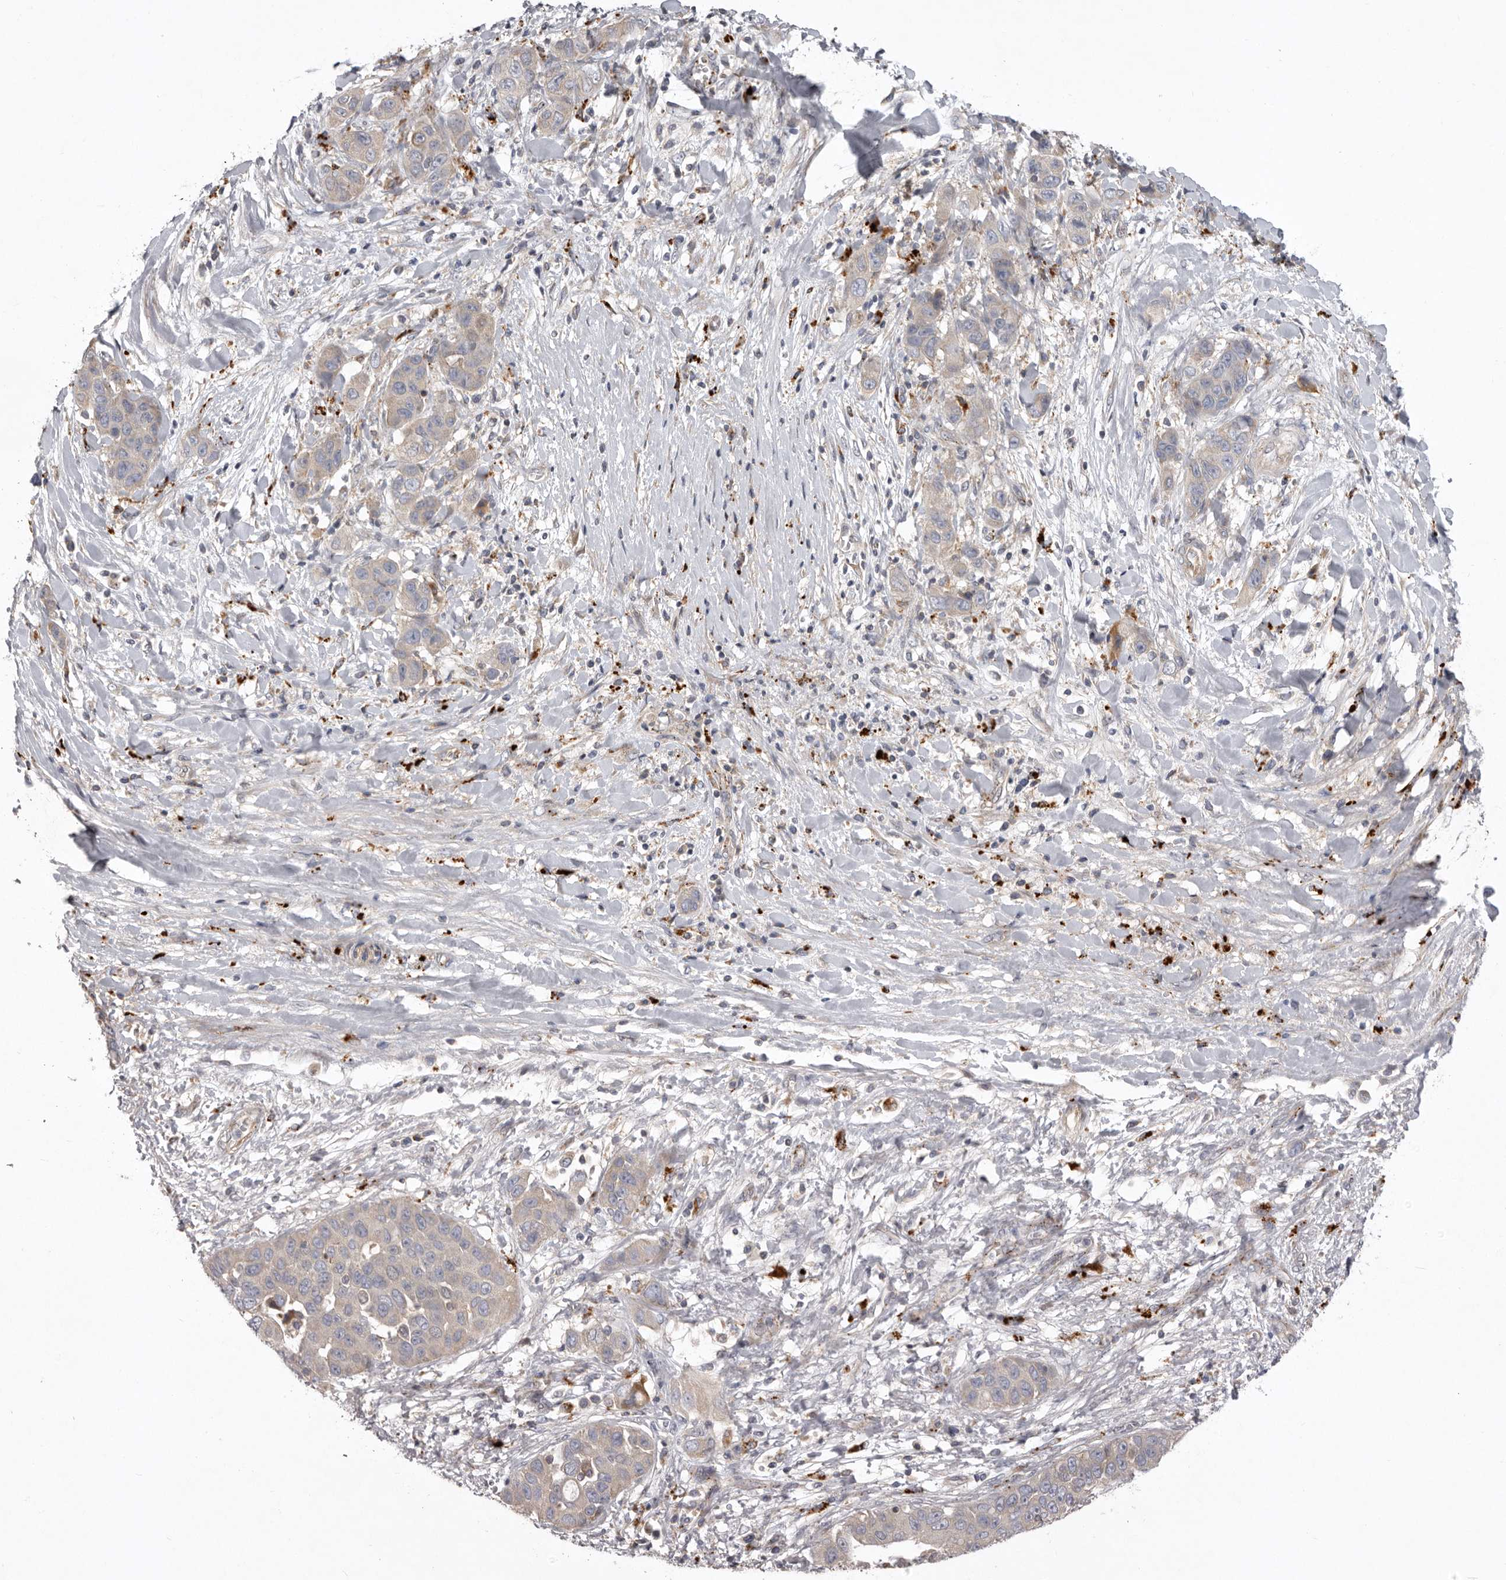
{"staining": {"intensity": "weak", "quantity": "<25%", "location": "cytoplasmic/membranous"}, "tissue": "liver cancer", "cell_type": "Tumor cells", "image_type": "cancer", "snomed": [{"axis": "morphology", "description": "Cholangiocarcinoma"}, {"axis": "topography", "description": "Liver"}], "caption": "Liver cancer was stained to show a protein in brown. There is no significant staining in tumor cells.", "gene": "WDR47", "patient": {"sex": "female", "age": 52}}